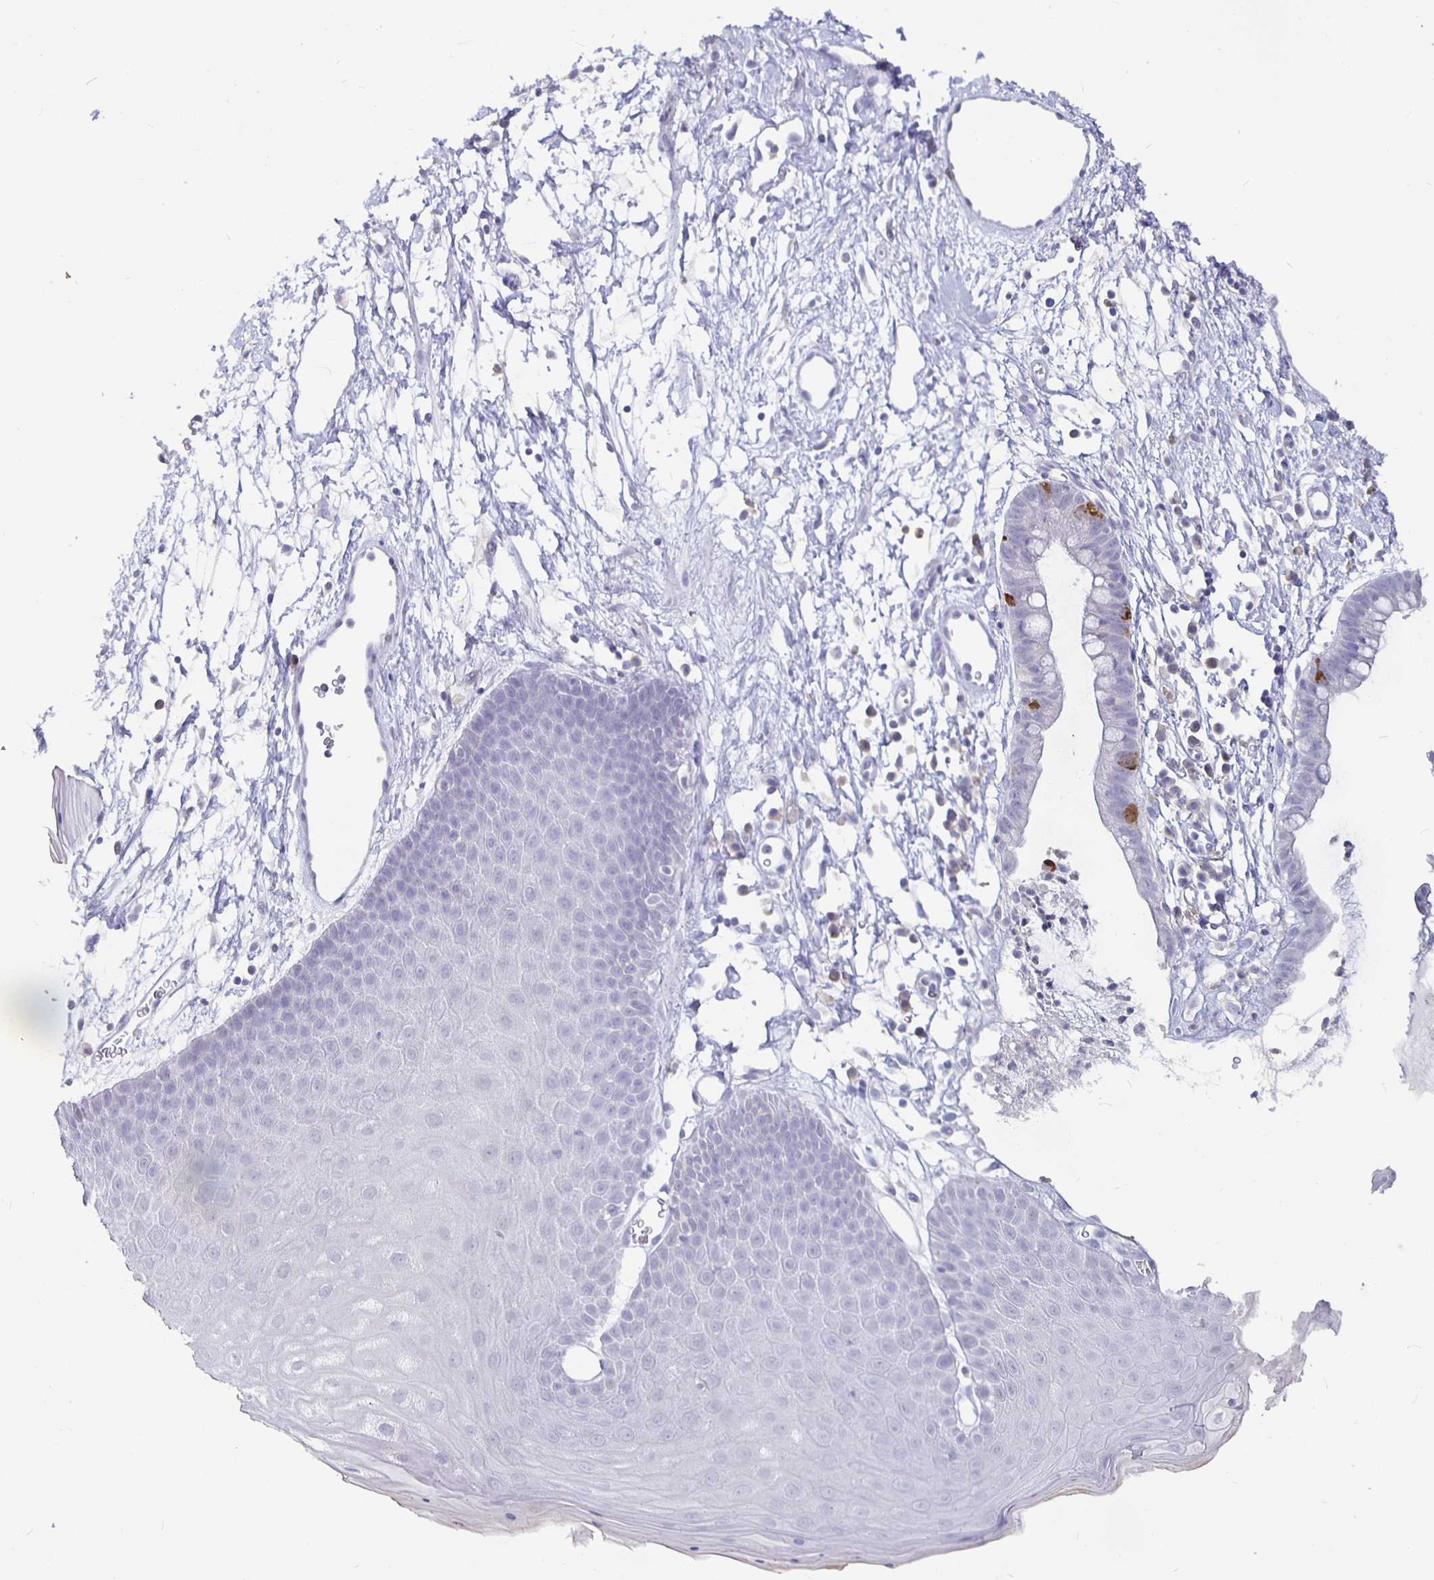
{"staining": {"intensity": "negative", "quantity": "none", "location": "none"}, "tissue": "skin", "cell_type": "Epidermal cells", "image_type": "normal", "snomed": [{"axis": "morphology", "description": "Normal tissue, NOS"}, {"axis": "topography", "description": "Anal"}], "caption": "Epidermal cells show no significant positivity in benign skin. (Brightfield microscopy of DAB immunohistochemistry (IHC) at high magnification).", "gene": "GPX4", "patient": {"sex": "male", "age": 53}}